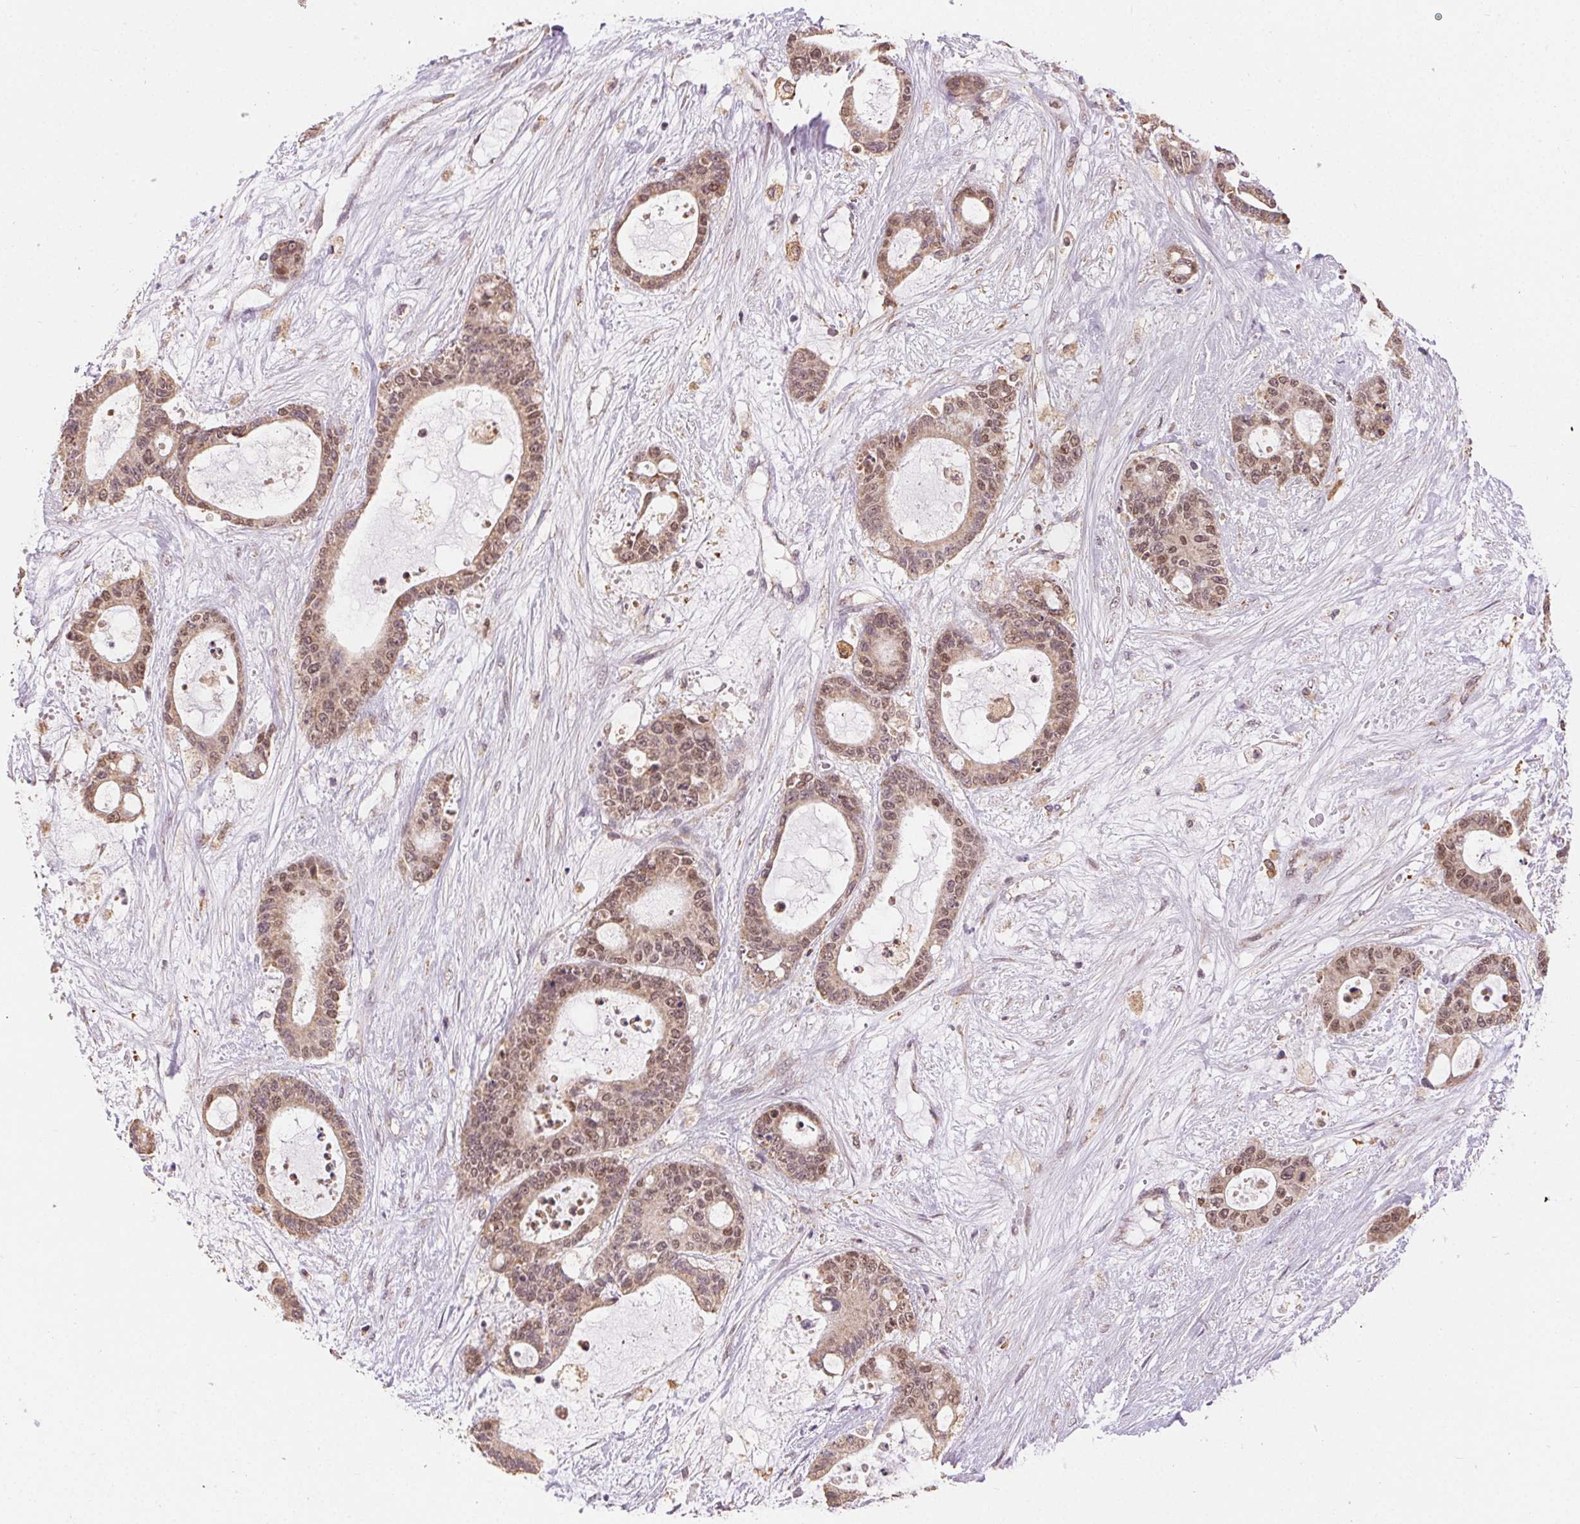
{"staining": {"intensity": "weak", "quantity": ">75%", "location": "cytoplasmic/membranous,nuclear"}, "tissue": "liver cancer", "cell_type": "Tumor cells", "image_type": "cancer", "snomed": [{"axis": "morphology", "description": "Normal tissue, NOS"}, {"axis": "morphology", "description": "Cholangiocarcinoma"}, {"axis": "topography", "description": "Liver"}, {"axis": "topography", "description": "Peripheral nerve tissue"}], "caption": "Protein analysis of cholangiocarcinoma (liver) tissue demonstrates weak cytoplasmic/membranous and nuclear staining in about >75% of tumor cells.", "gene": "PIWIL4", "patient": {"sex": "female", "age": 73}}